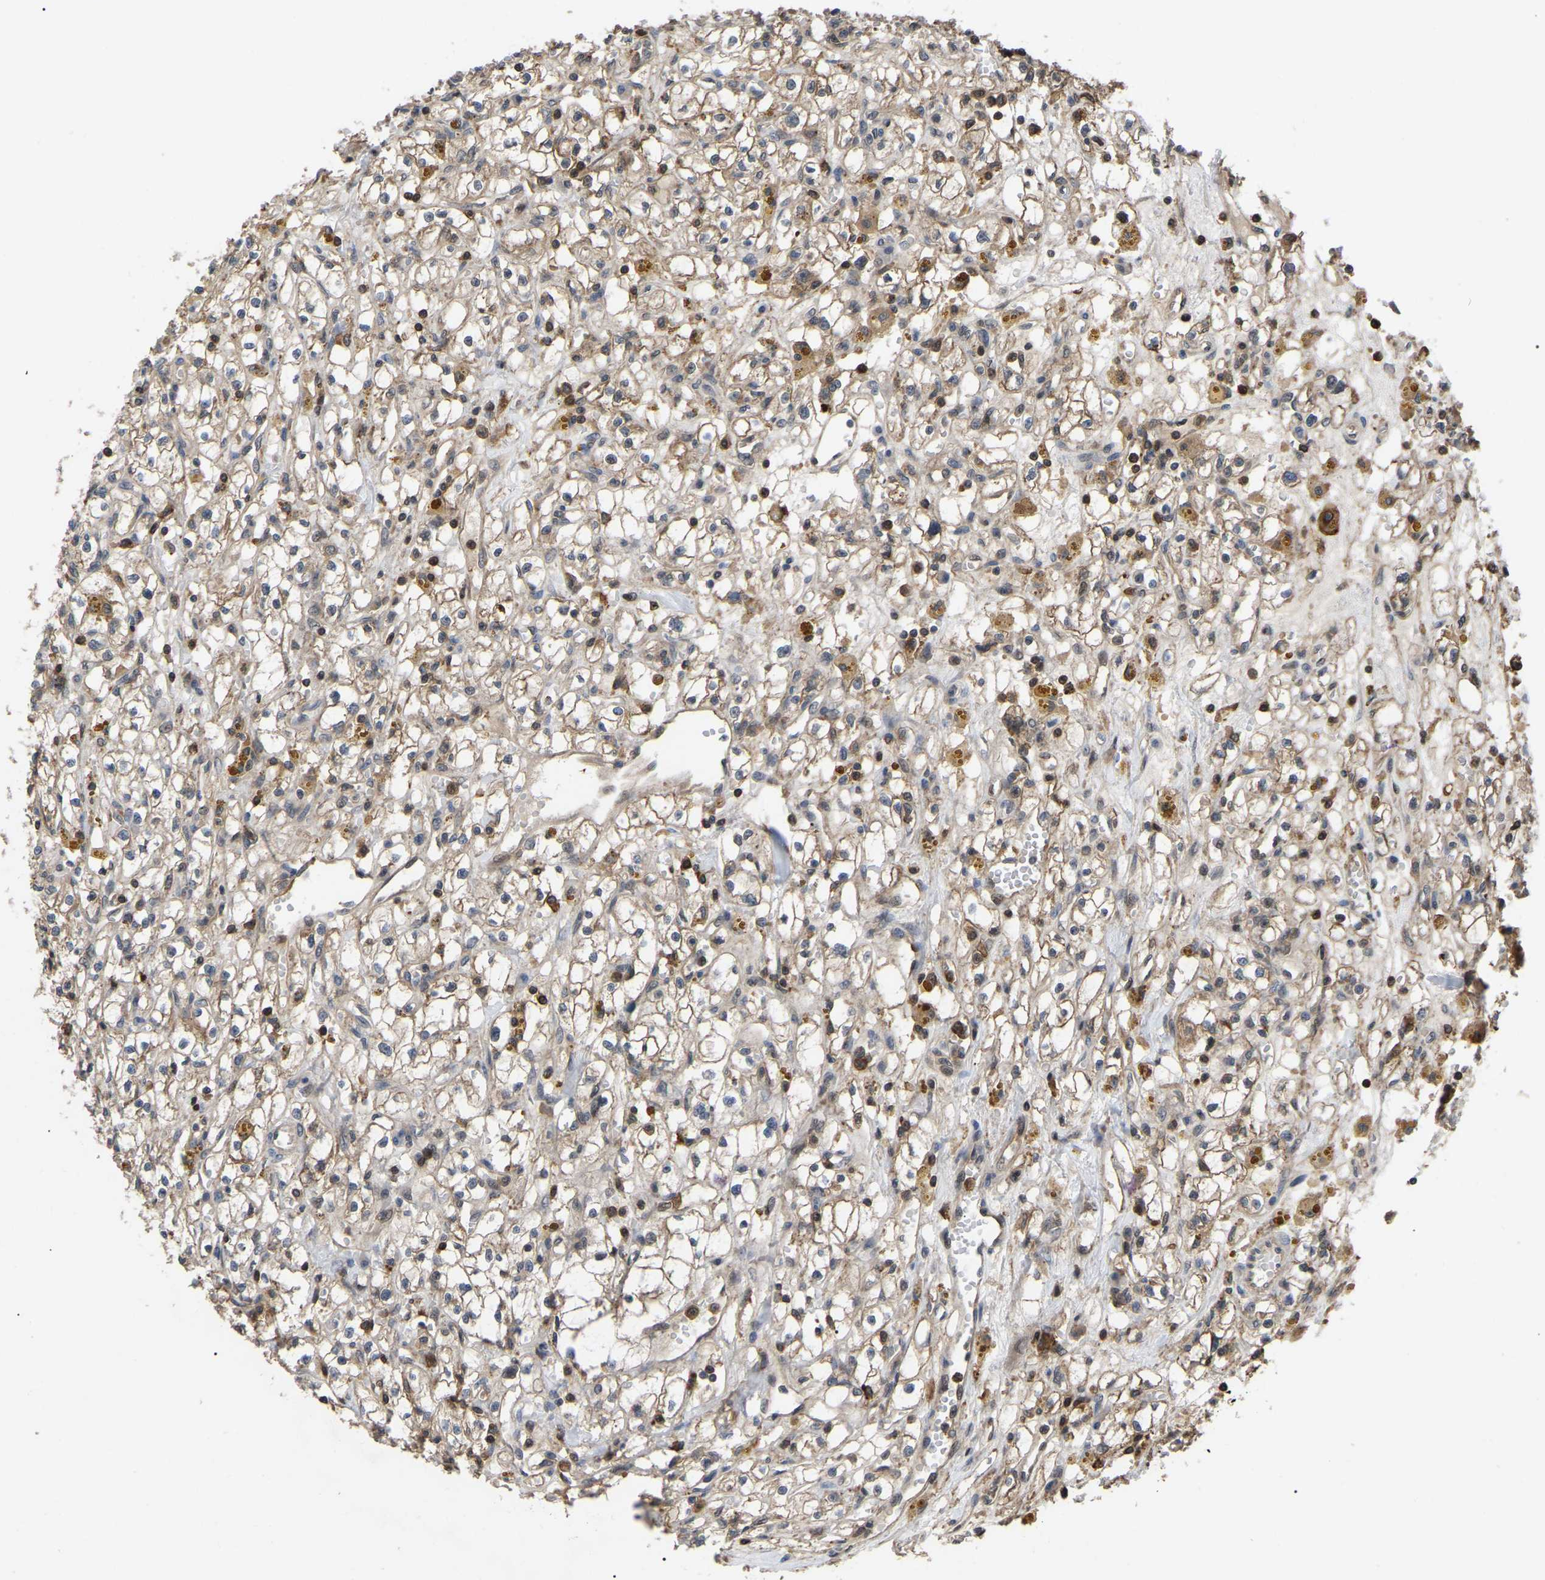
{"staining": {"intensity": "moderate", "quantity": ">75%", "location": "cytoplasmic/membranous"}, "tissue": "renal cancer", "cell_type": "Tumor cells", "image_type": "cancer", "snomed": [{"axis": "morphology", "description": "Adenocarcinoma, NOS"}, {"axis": "topography", "description": "Kidney"}], "caption": "This image reveals IHC staining of human renal cancer, with medium moderate cytoplasmic/membranous staining in about >75% of tumor cells.", "gene": "CIT", "patient": {"sex": "male", "age": 56}}